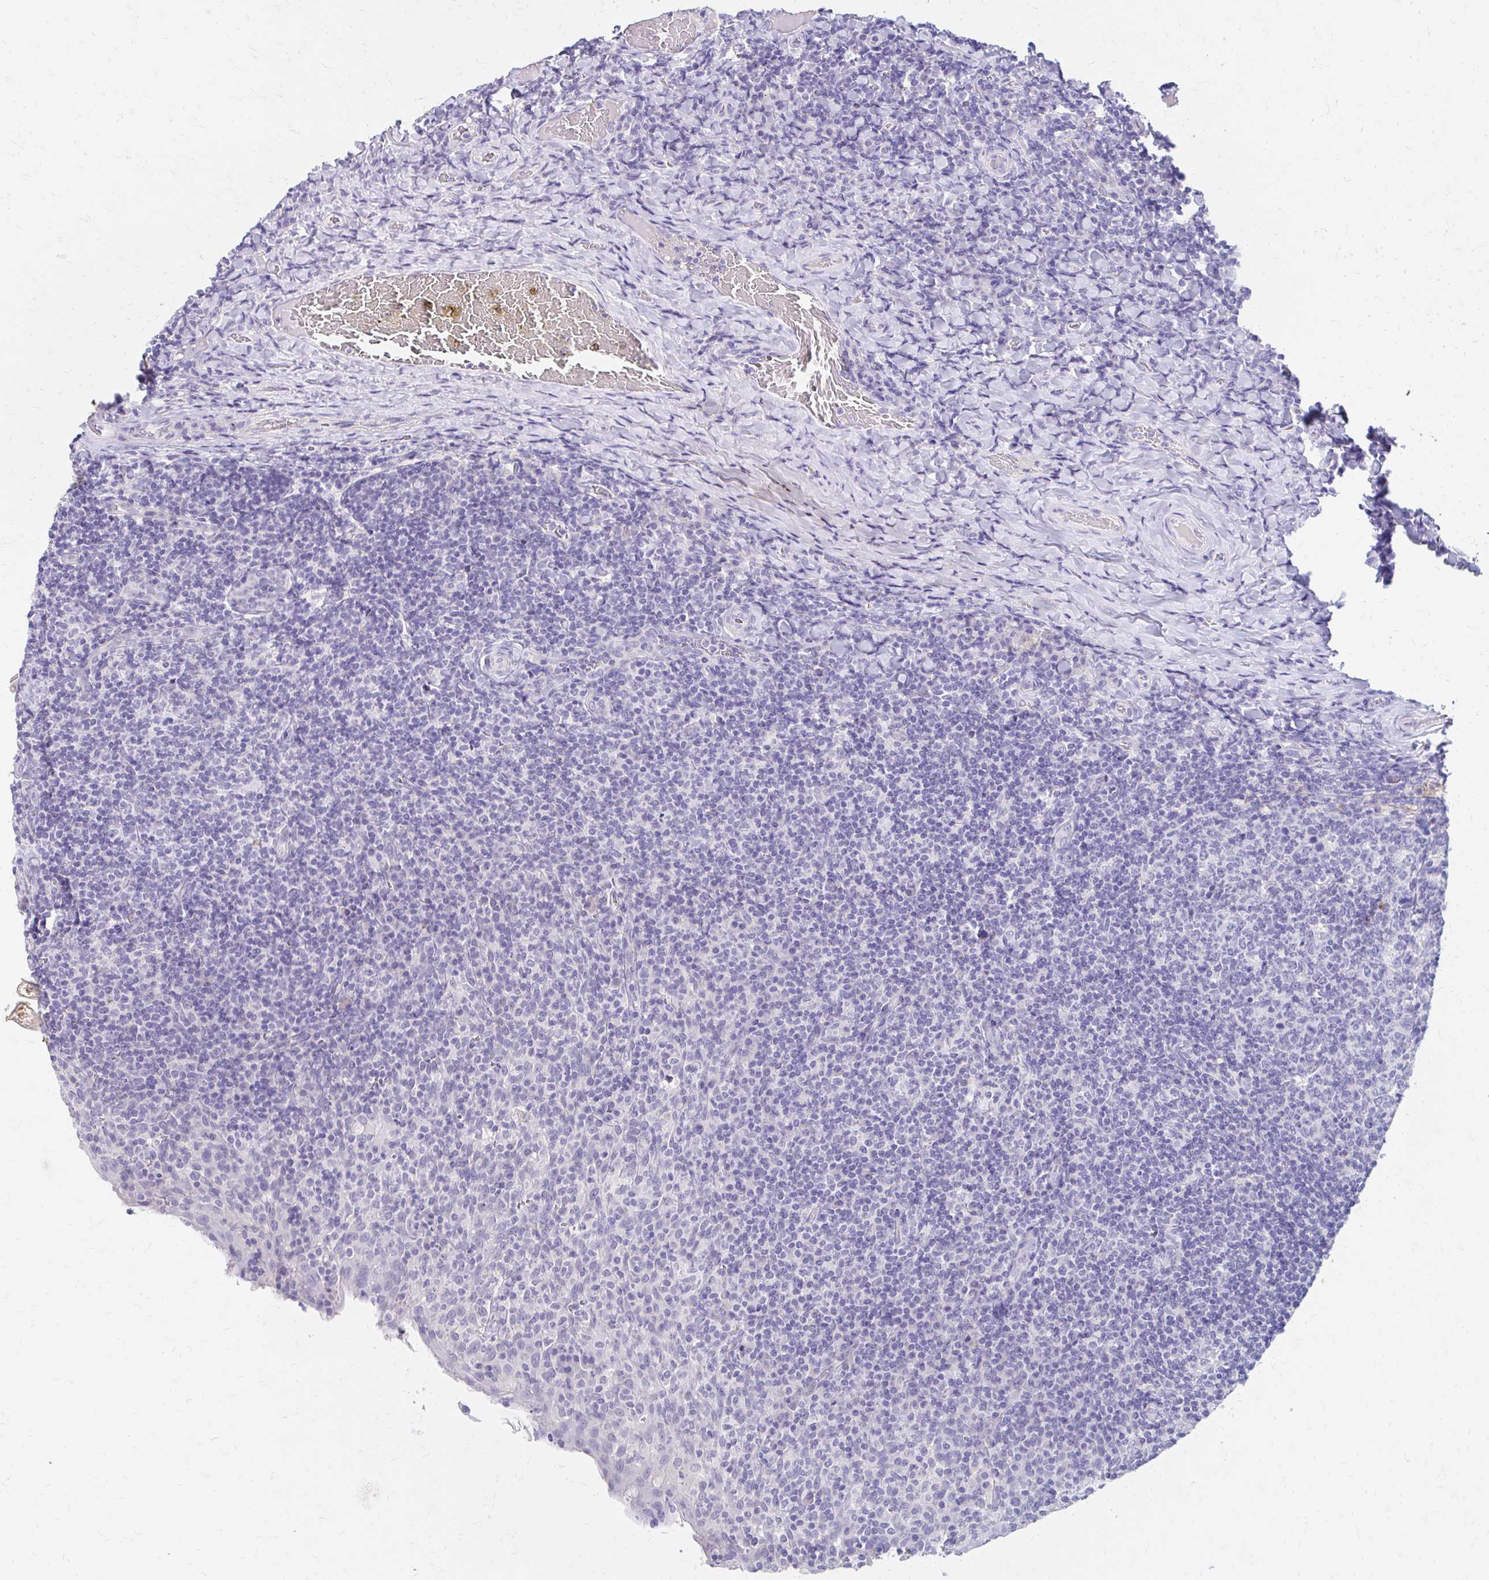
{"staining": {"intensity": "negative", "quantity": "none", "location": "none"}, "tissue": "tonsil", "cell_type": "Germinal center cells", "image_type": "normal", "snomed": [{"axis": "morphology", "description": "Normal tissue, NOS"}, {"axis": "topography", "description": "Tonsil"}], "caption": "High magnification brightfield microscopy of normal tonsil stained with DAB (brown) and counterstained with hematoxylin (blue): germinal center cells show no significant positivity. The staining is performed using DAB brown chromogen with nuclei counter-stained in using hematoxylin.", "gene": "AZGP1", "patient": {"sex": "female", "age": 10}}